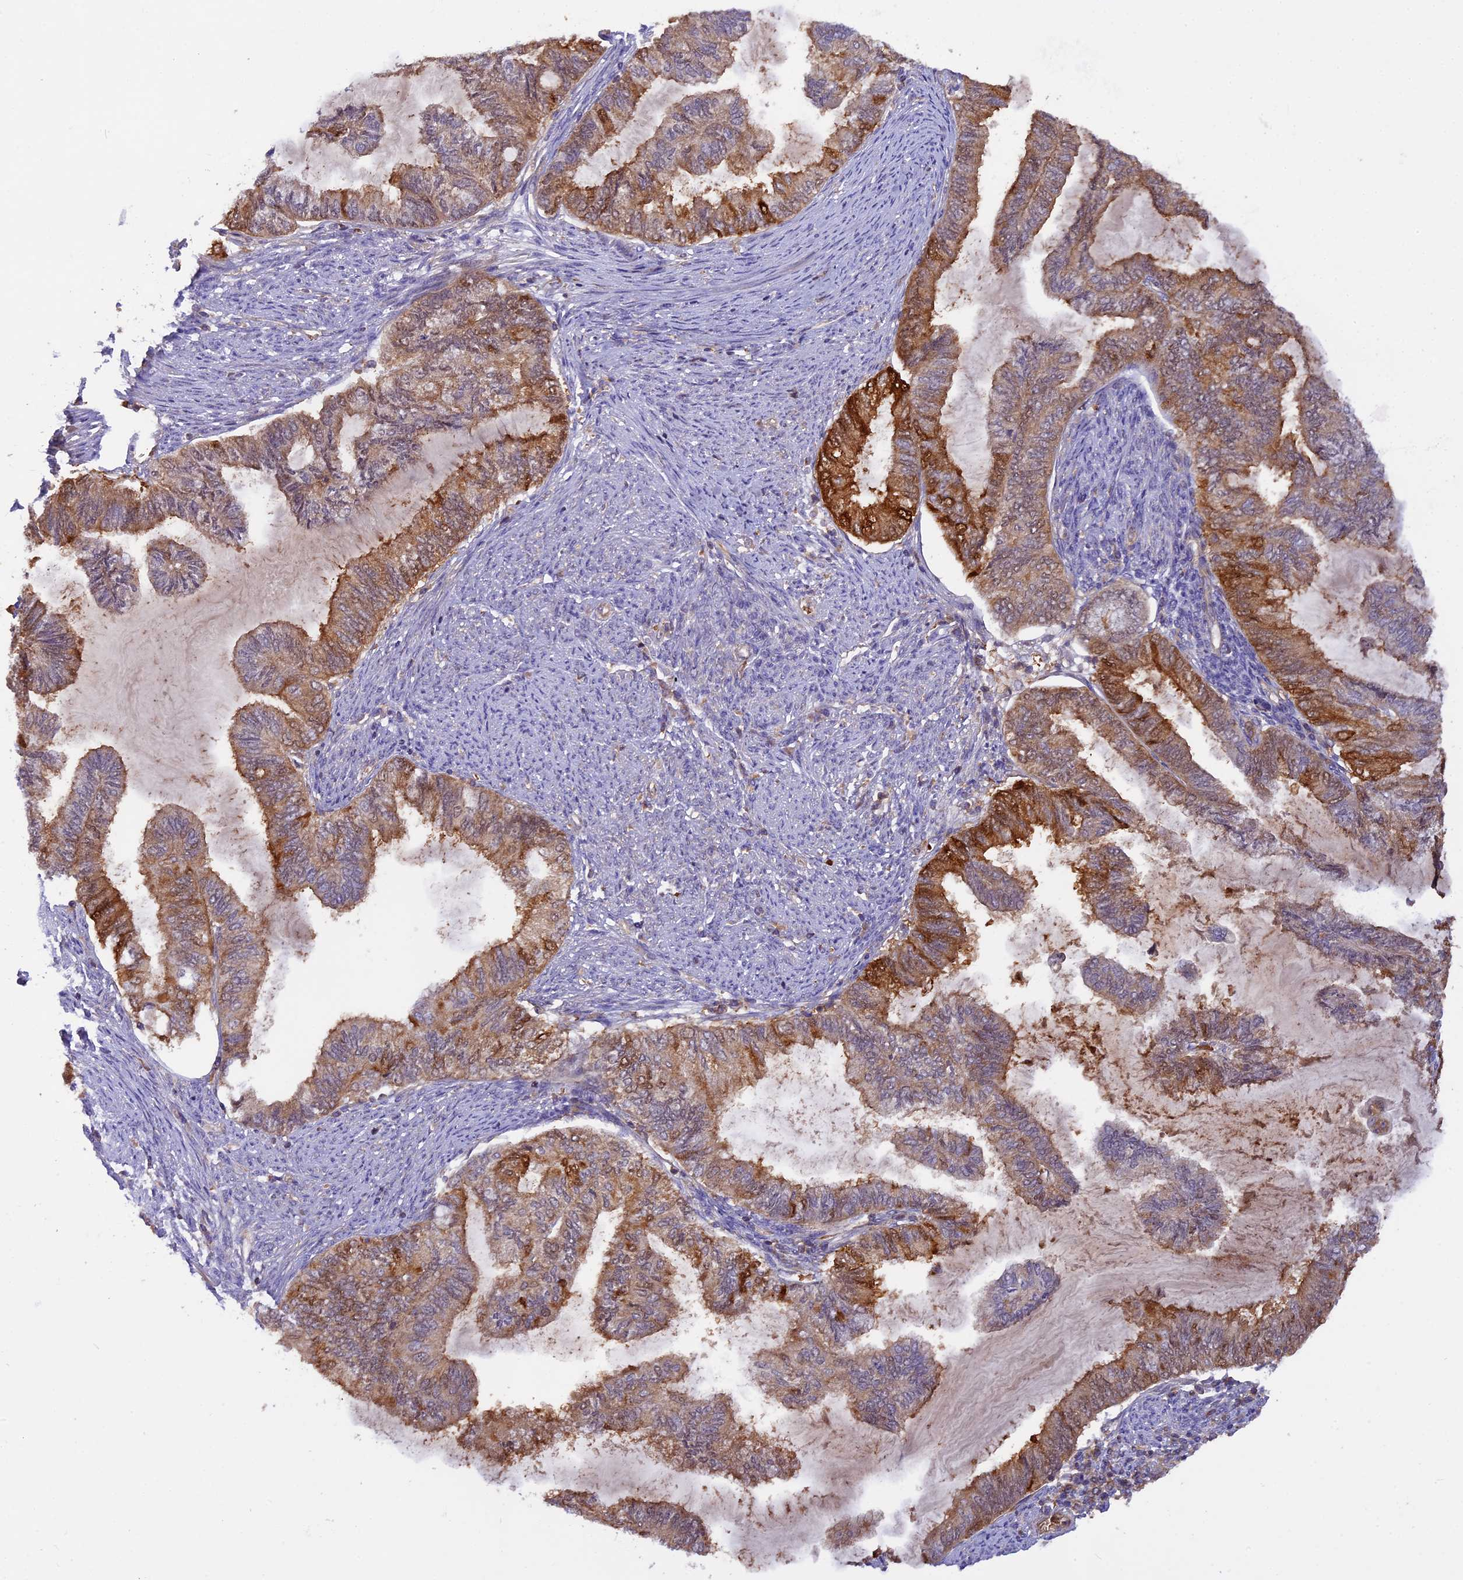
{"staining": {"intensity": "strong", "quantity": "25%-75%", "location": "cytoplasmic/membranous"}, "tissue": "endometrial cancer", "cell_type": "Tumor cells", "image_type": "cancer", "snomed": [{"axis": "morphology", "description": "Adenocarcinoma, NOS"}, {"axis": "topography", "description": "Endometrium"}], "caption": "Brown immunohistochemical staining in human endometrial adenocarcinoma reveals strong cytoplasmic/membranous expression in approximately 25%-75% of tumor cells.", "gene": "MYO9B", "patient": {"sex": "female", "age": 86}}